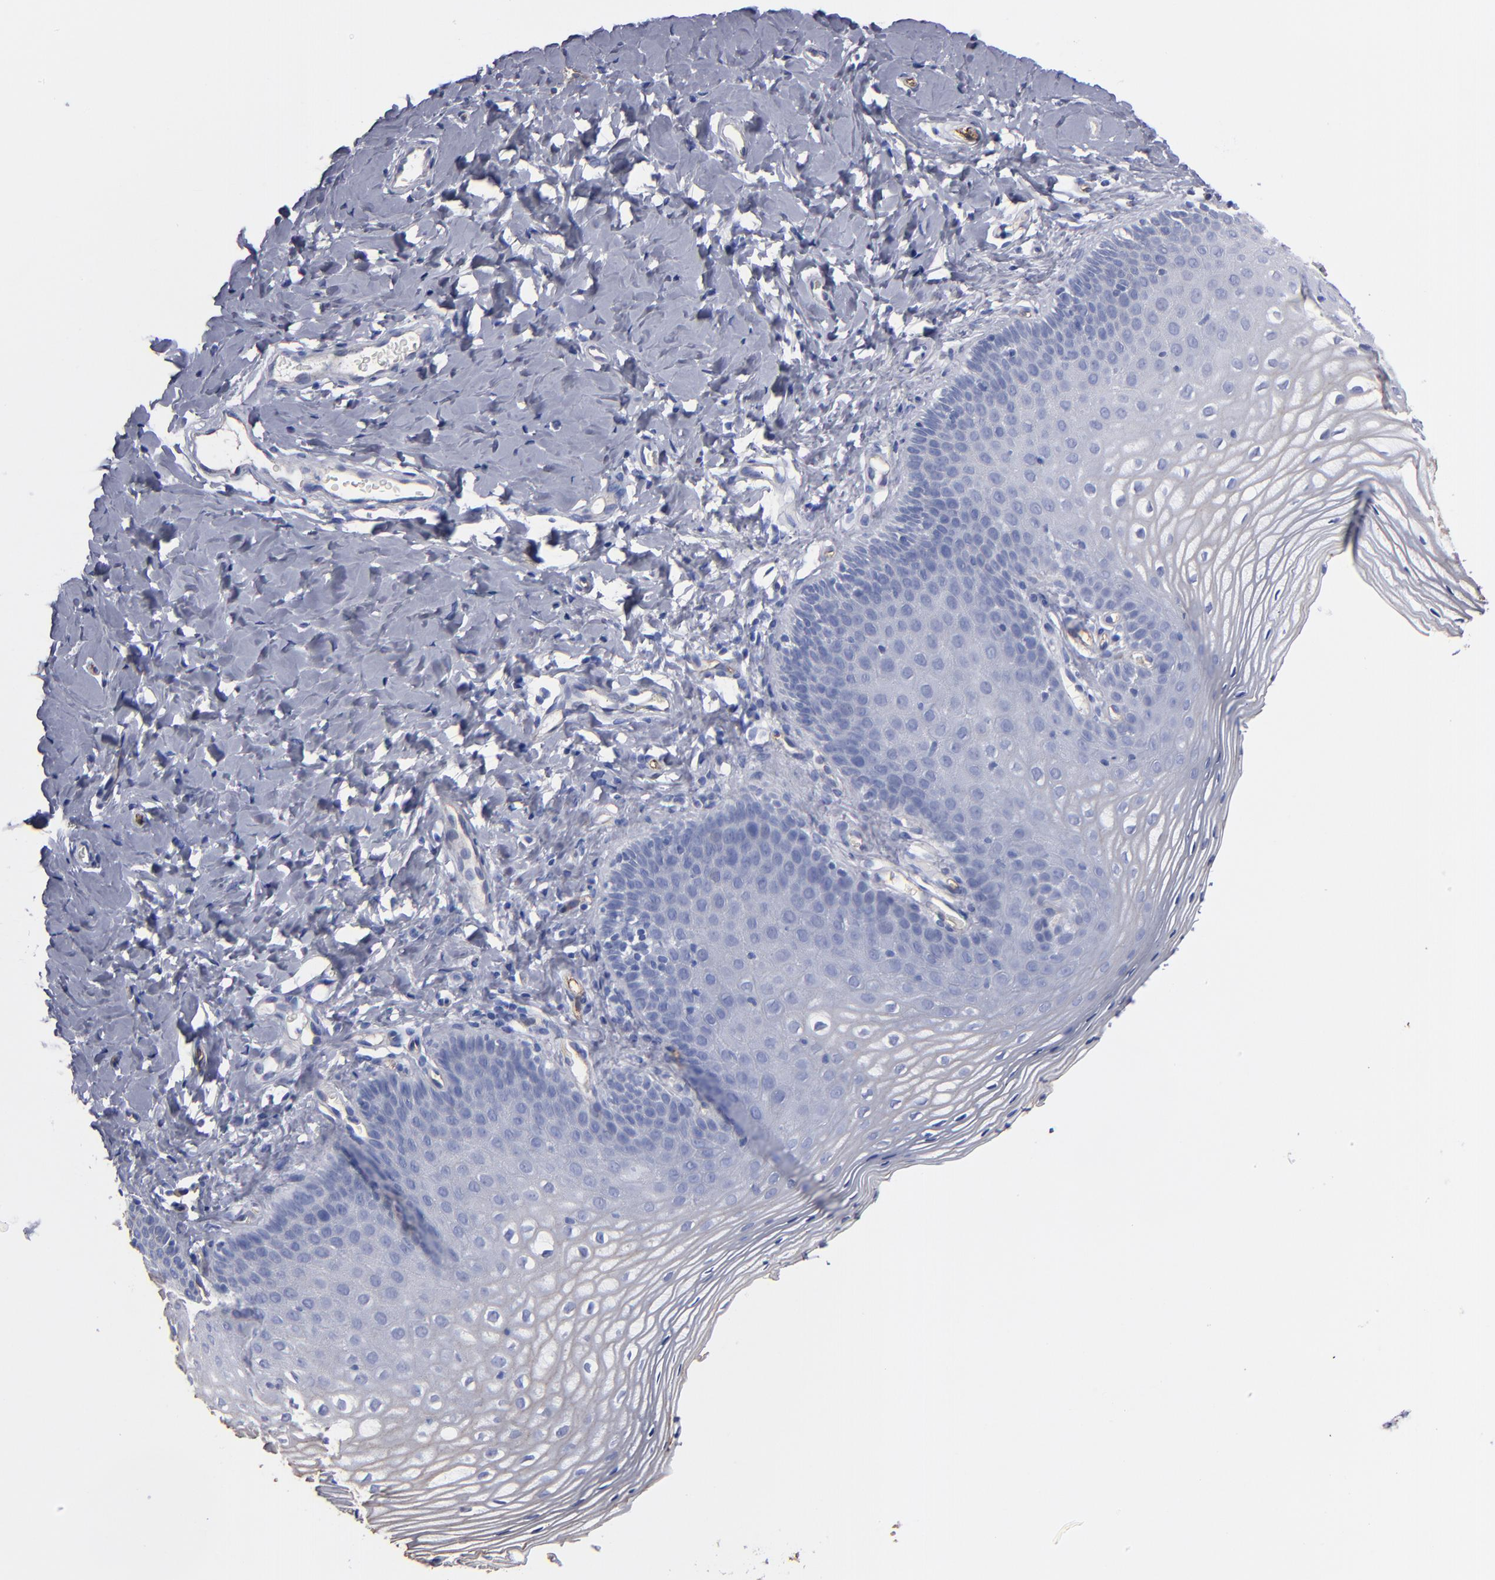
{"staining": {"intensity": "negative", "quantity": "none", "location": "none"}, "tissue": "vagina", "cell_type": "Squamous epithelial cells", "image_type": "normal", "snomed": [{"axis": "morphology", "description": "Normal tissue, NOS"}, {"axis": "topography", "description": "Vagina"}], "caption": "This image is of normal vagina stained with immunohistochemistry to label a protein in brown with the nuclei are counter-stained blue. There is no staining in squamous epithelial cells. Nuclei are stained in blue.", "gene": "TM4SF1", "patient": {"sex": "female", "age": 55}}